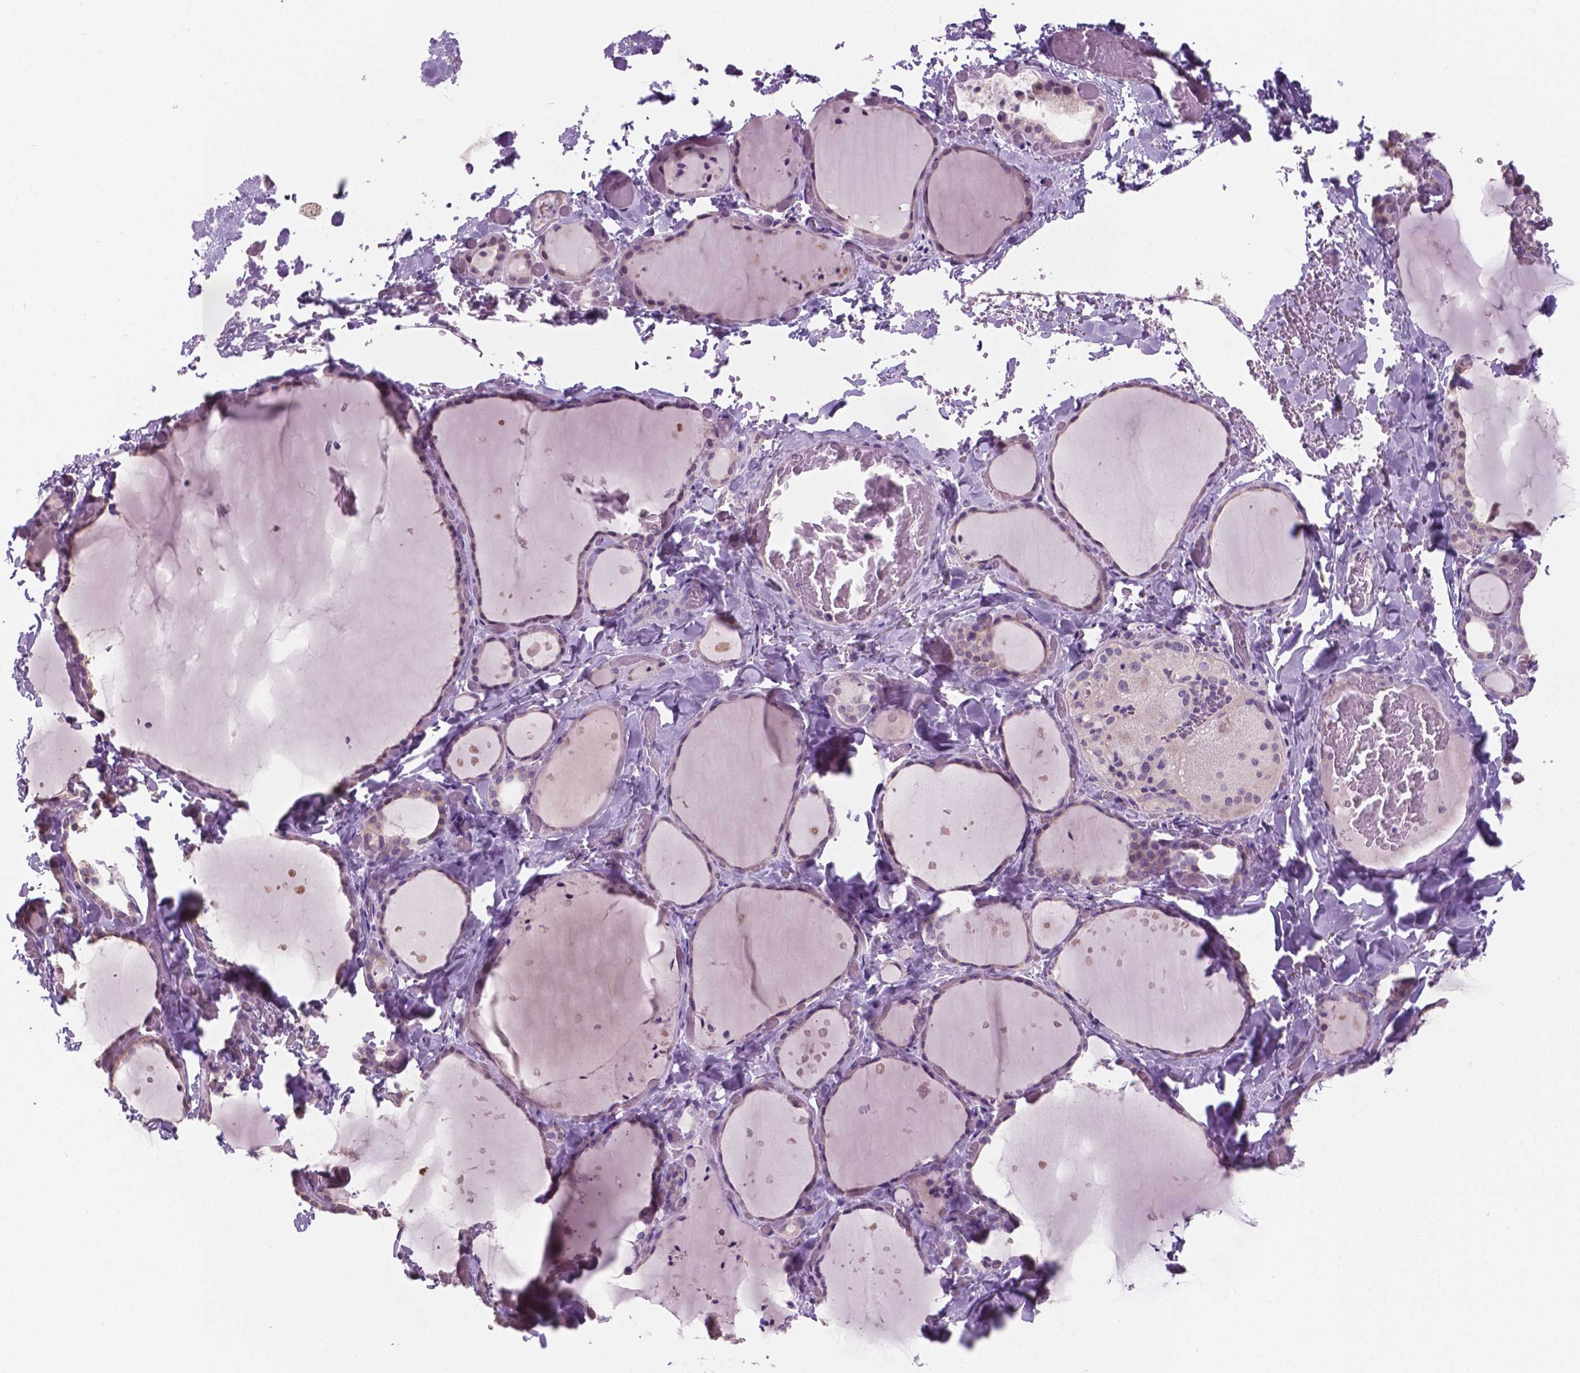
{"staining": {"intensity": "weak", "quantity": "<25%", "location": "cytoplasmic/membranous"}, "tissue": "thyroid gland", "cell_type": "Glandular cells", "image_type": "normal", "snomed": [{"axis": "morphology", "description": "Normal tissue, NOS"}, {"axis": "topography", "description": "Thyroid gland"}], "caption": "This is an immunohistochemistry (IHC) micrograph of unremarkable thyroid gland. There is no positivity in glandular cells.", "gene": "SBSN", "patient": {"sex": "female", "age": 36}}